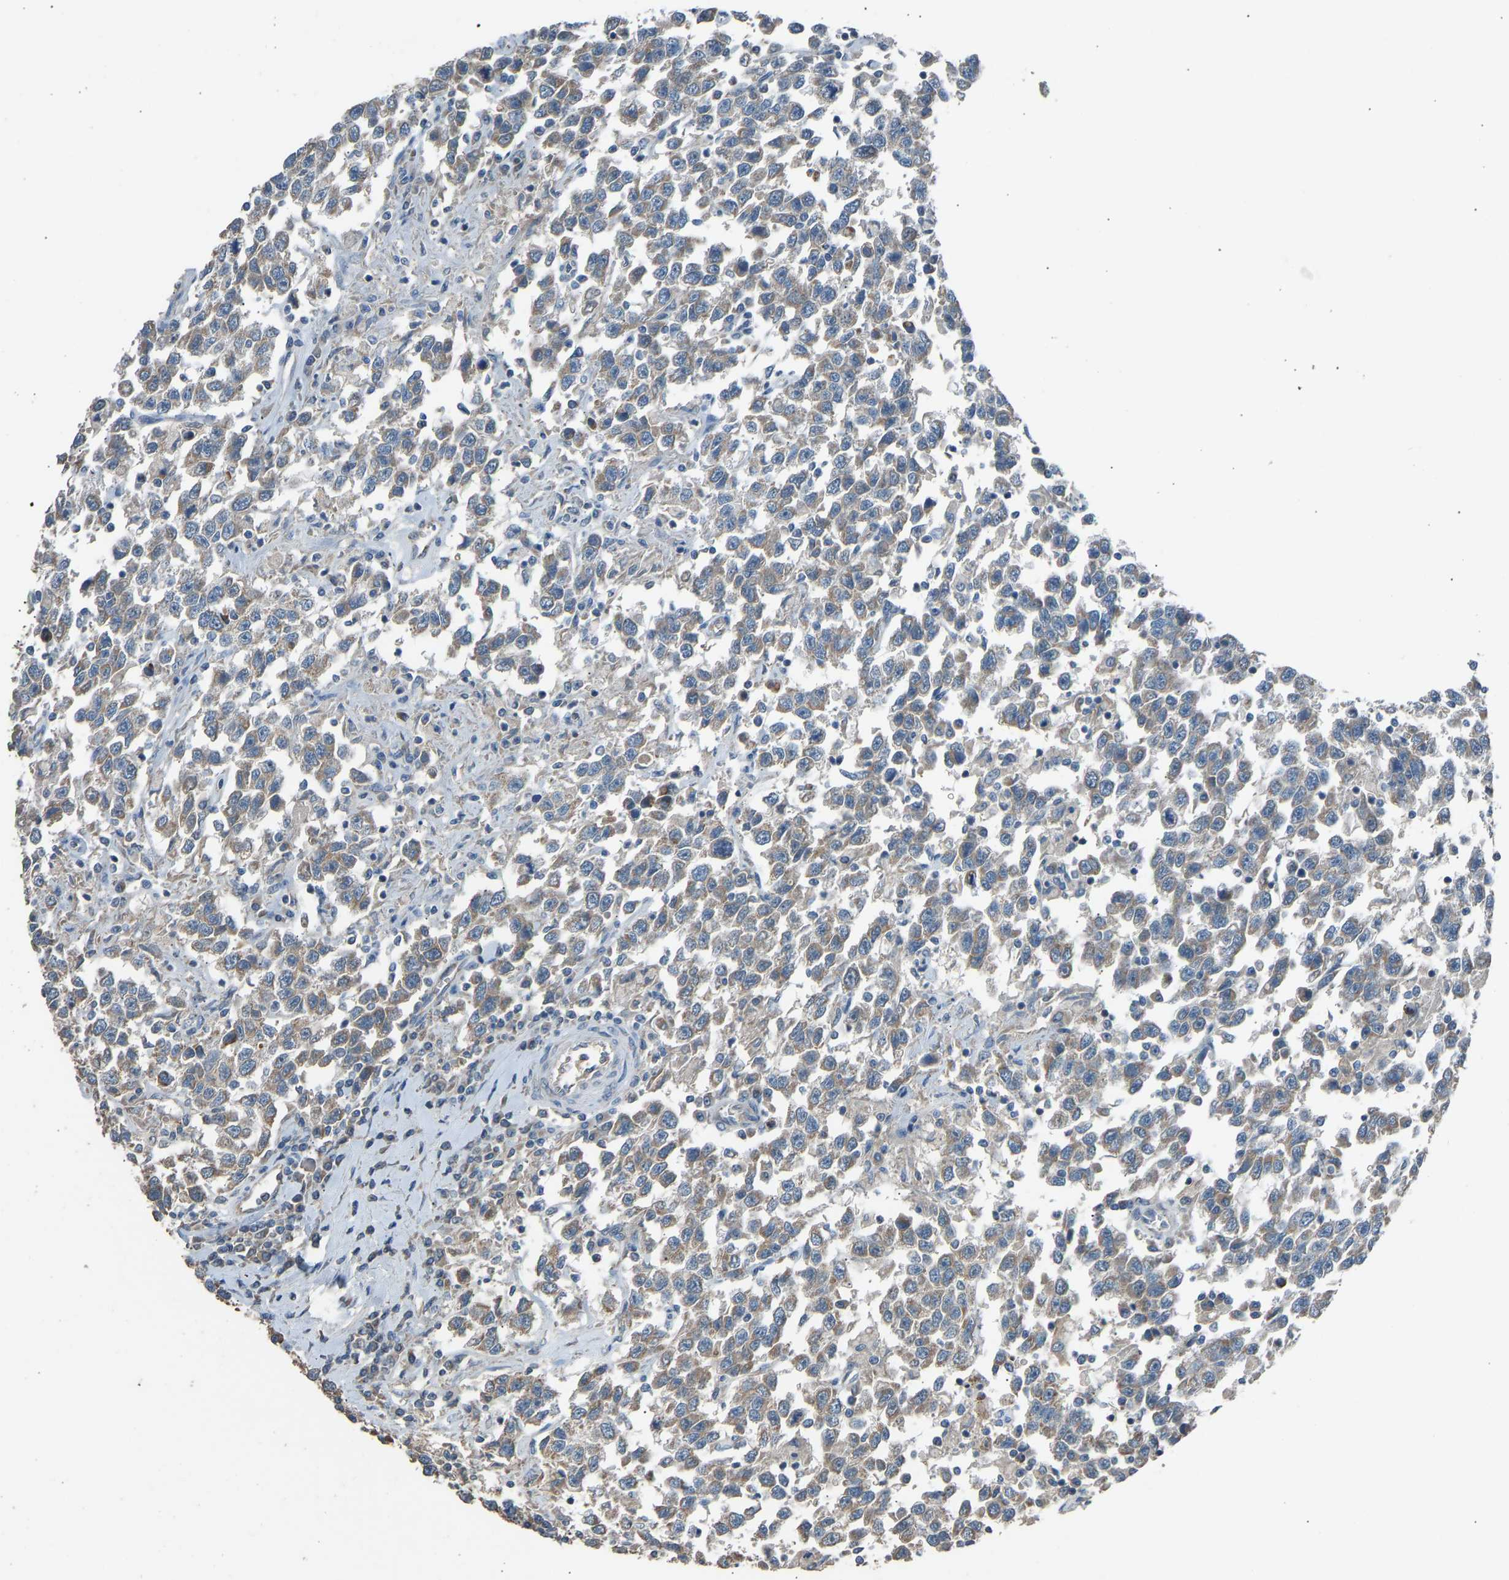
{"staining": {"intensity": "weak", "quantity": ">75%", "location": "cytoplasmic/membranous"}, "tissue": "testis cancer", "cell_type": "Tumor cells", "image_type": "cancer", "snomed": [{"axis": "morphology", "description": "Seminoma, NOS"}, {"axis": "topography", "description": "Testis"}], "caption": "Tumor cells reveal low levels of weak cytoplasmic/membranous positivity in approximately >75% of cells in testis cancer.", "gene": "TGFBR3", "patient": {"sex": "male", "age": 41}}